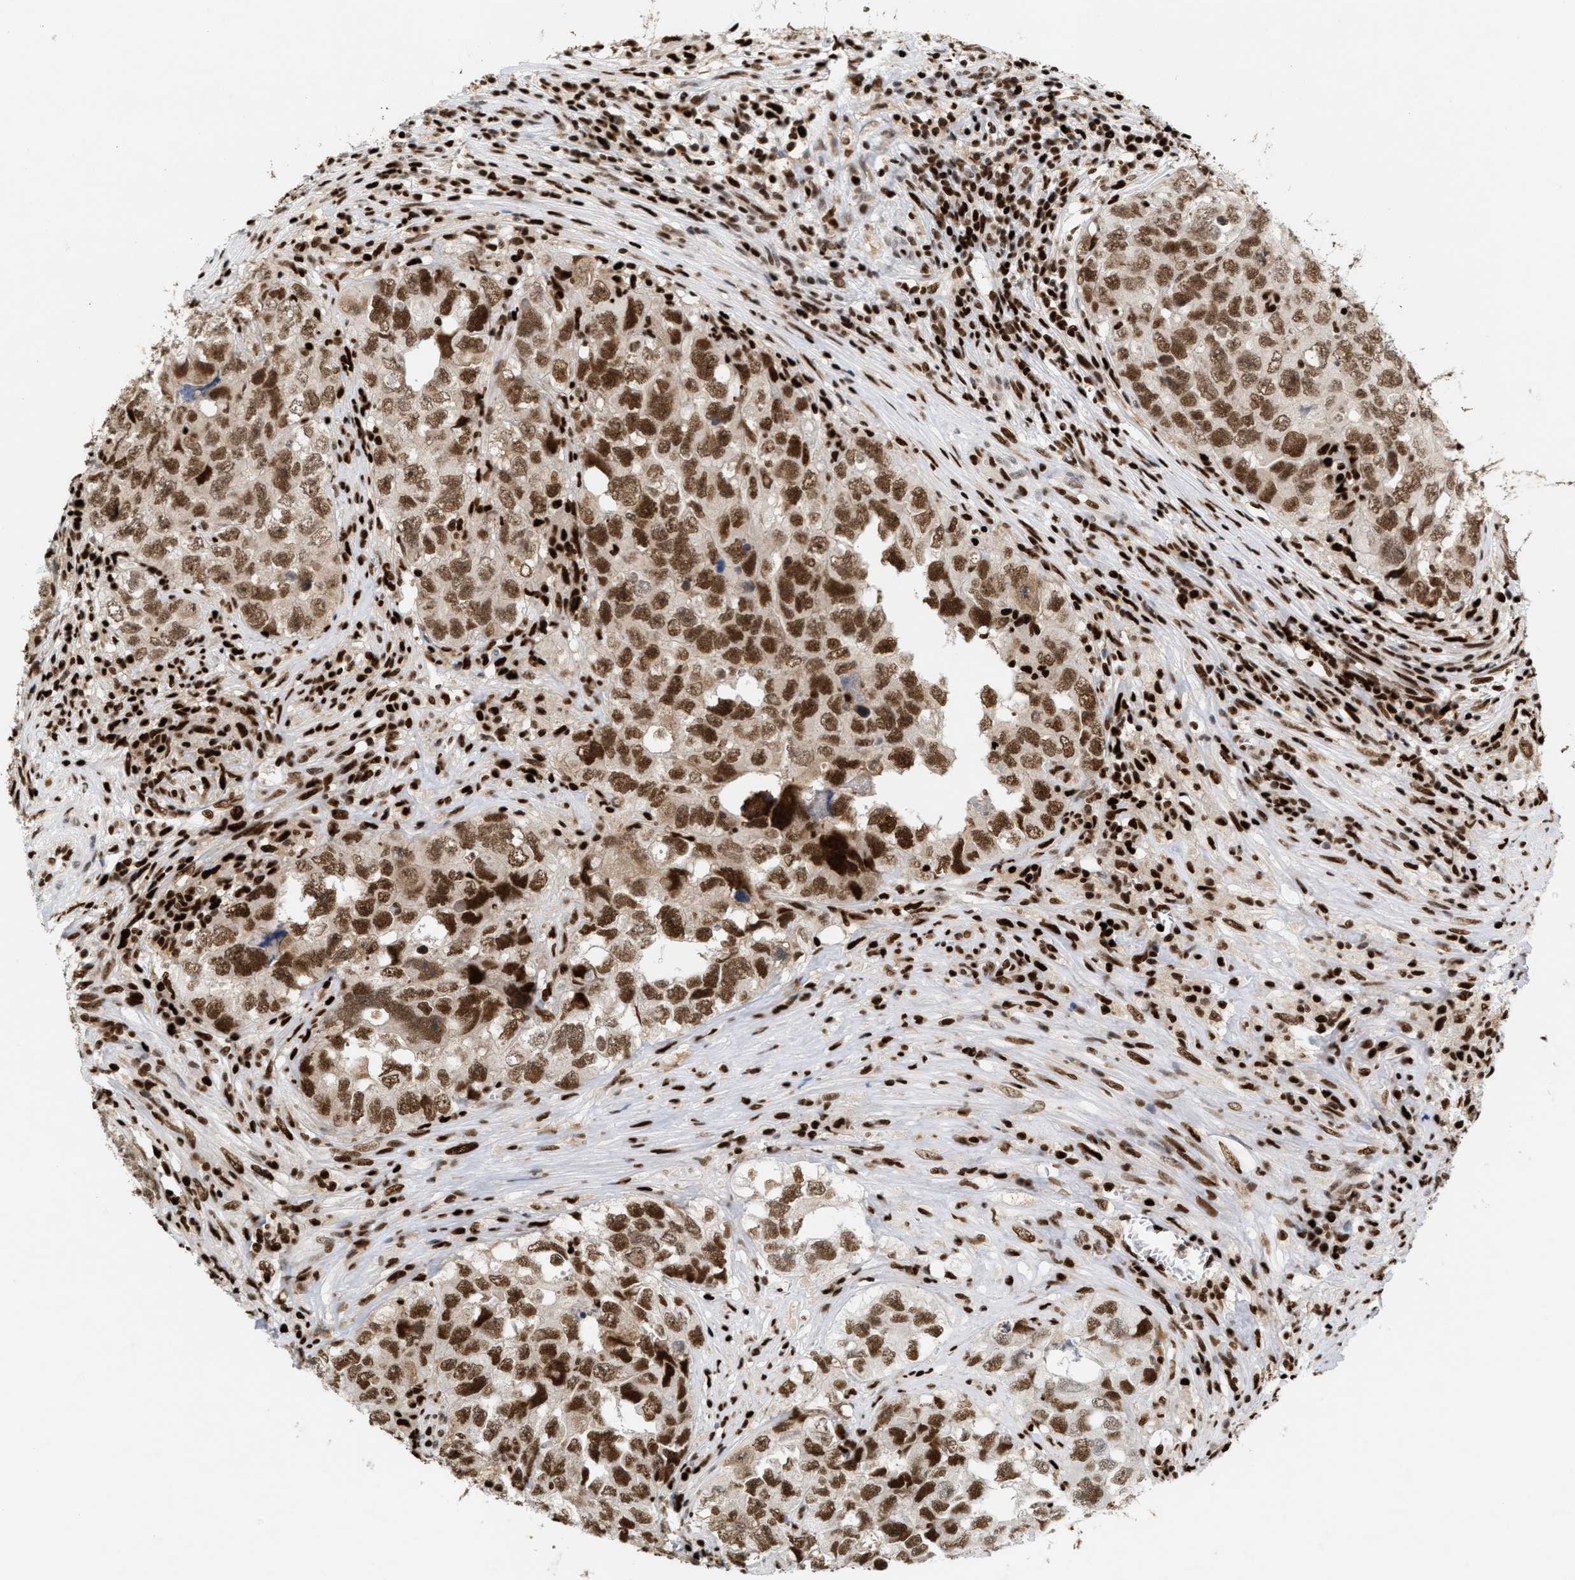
{"staining": {"intensity": "strong", "quantity": ">75%", "location": "nuclear"}, "tissue": "testis cancer", "cell_type": "Tumor cells", "image_type": "cancer", "snomed": [{"axis": "morphology", "description": "Seminoma, NOS"}, {"axis": "morphology", "description": "Carcinoma, Embryonal, NOS"}, {"axis": "topography", "description": "Testis"}], "caption": "IHC micrograph of neoplastic tissue: testis embryonal carcinoma stained using immunohistochemistry (IHC) exhibits high levels of strong protein expression localized specifically in the nuclear of tumor cells, appearing as a nuclear brown color.", "gene": "RNASEK-C17orf49", "patient": {"sex": "male", "age": 43}}